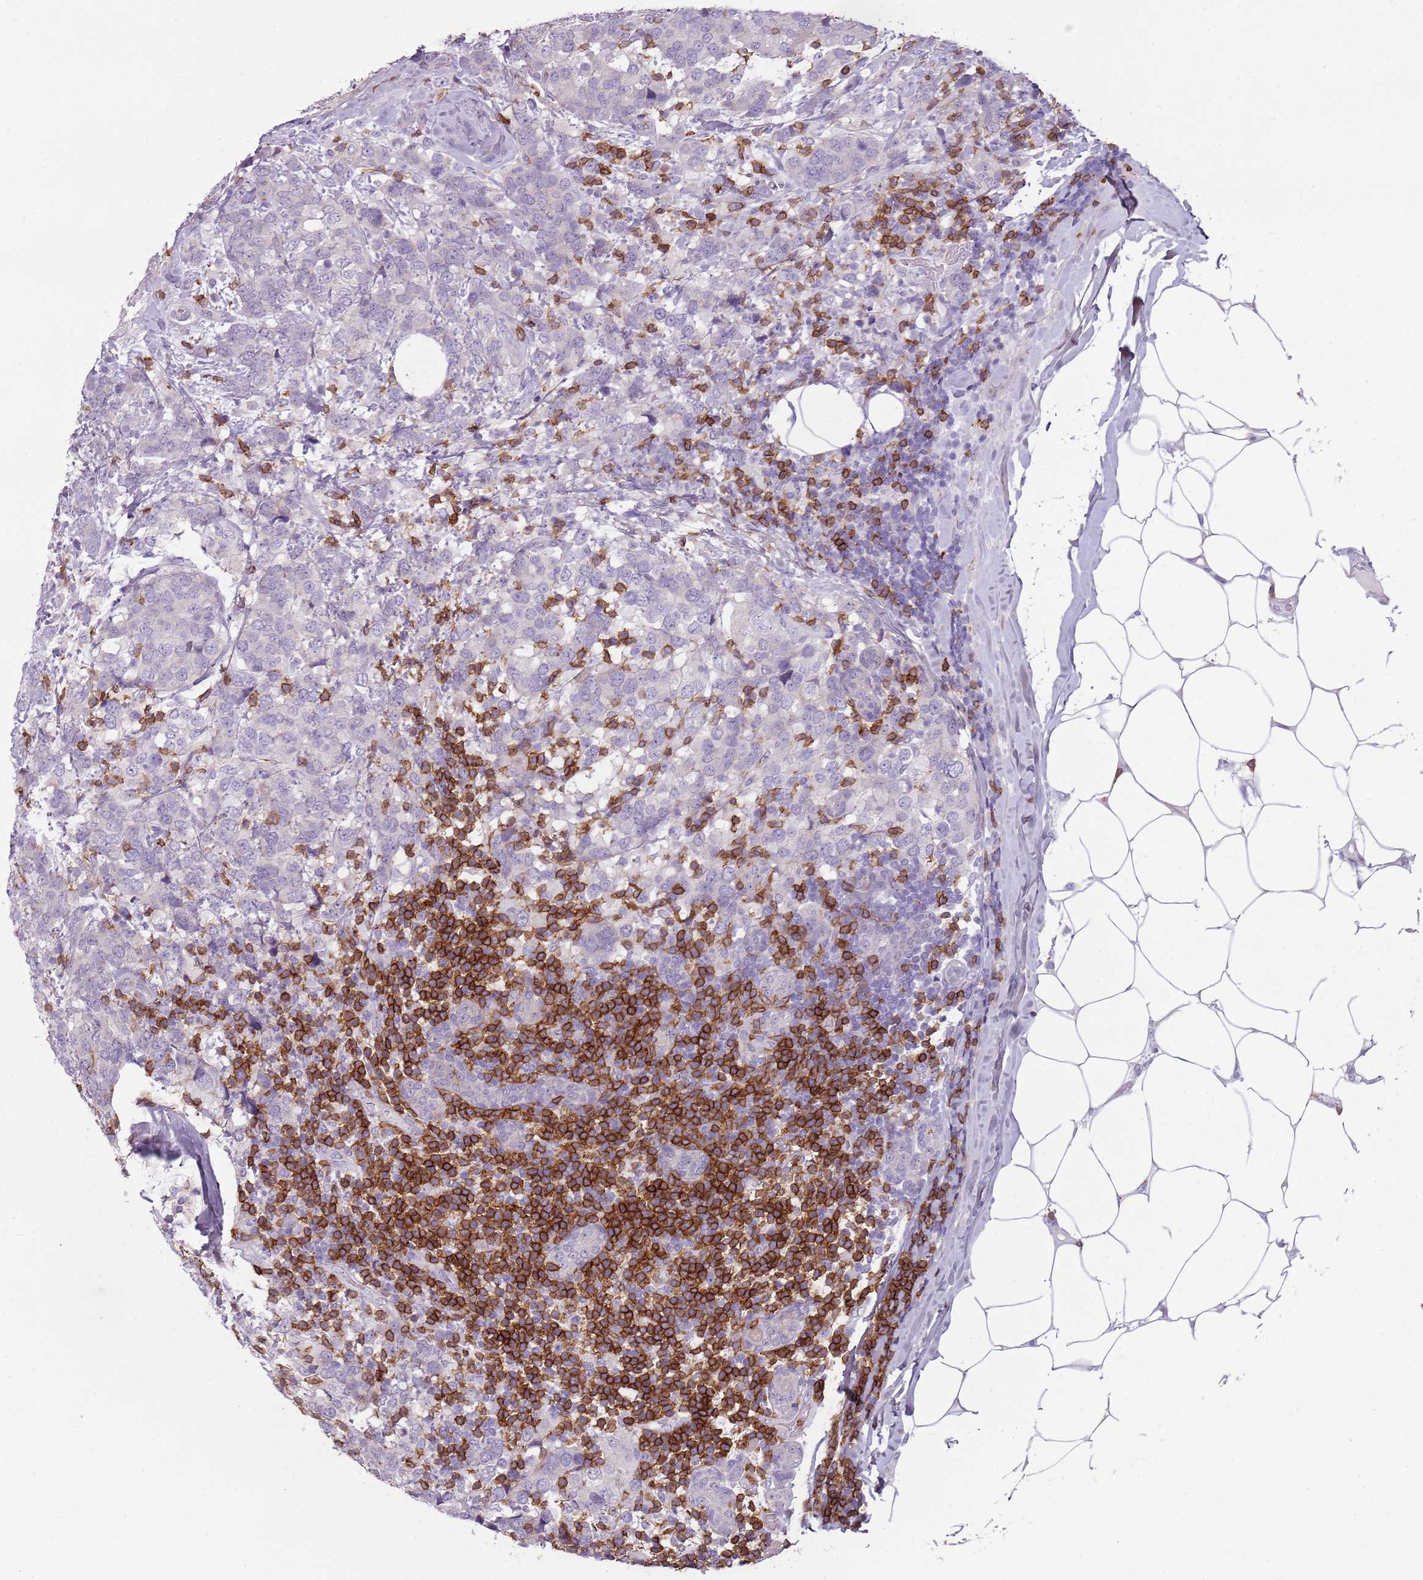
{"staining": {"intensity": "negative", "quantity": "none", "location": "none"}, "tissue": "breast cancer", "cell_type": "Tumor cells", "image_type": "cancer", "snomed": [{"axis": "morphology", "description": "Lobular carcinoma"}, {"axis": "topography", "description": "Breast"}], "caption": "A high-resolution micrograph shows immunohistochemistry staining of lobular carcinoma (breast), which reveals no significant staining in tumor cells.", "gene": "ZNF583", "patient": {"sex": "female", "age": 59}}